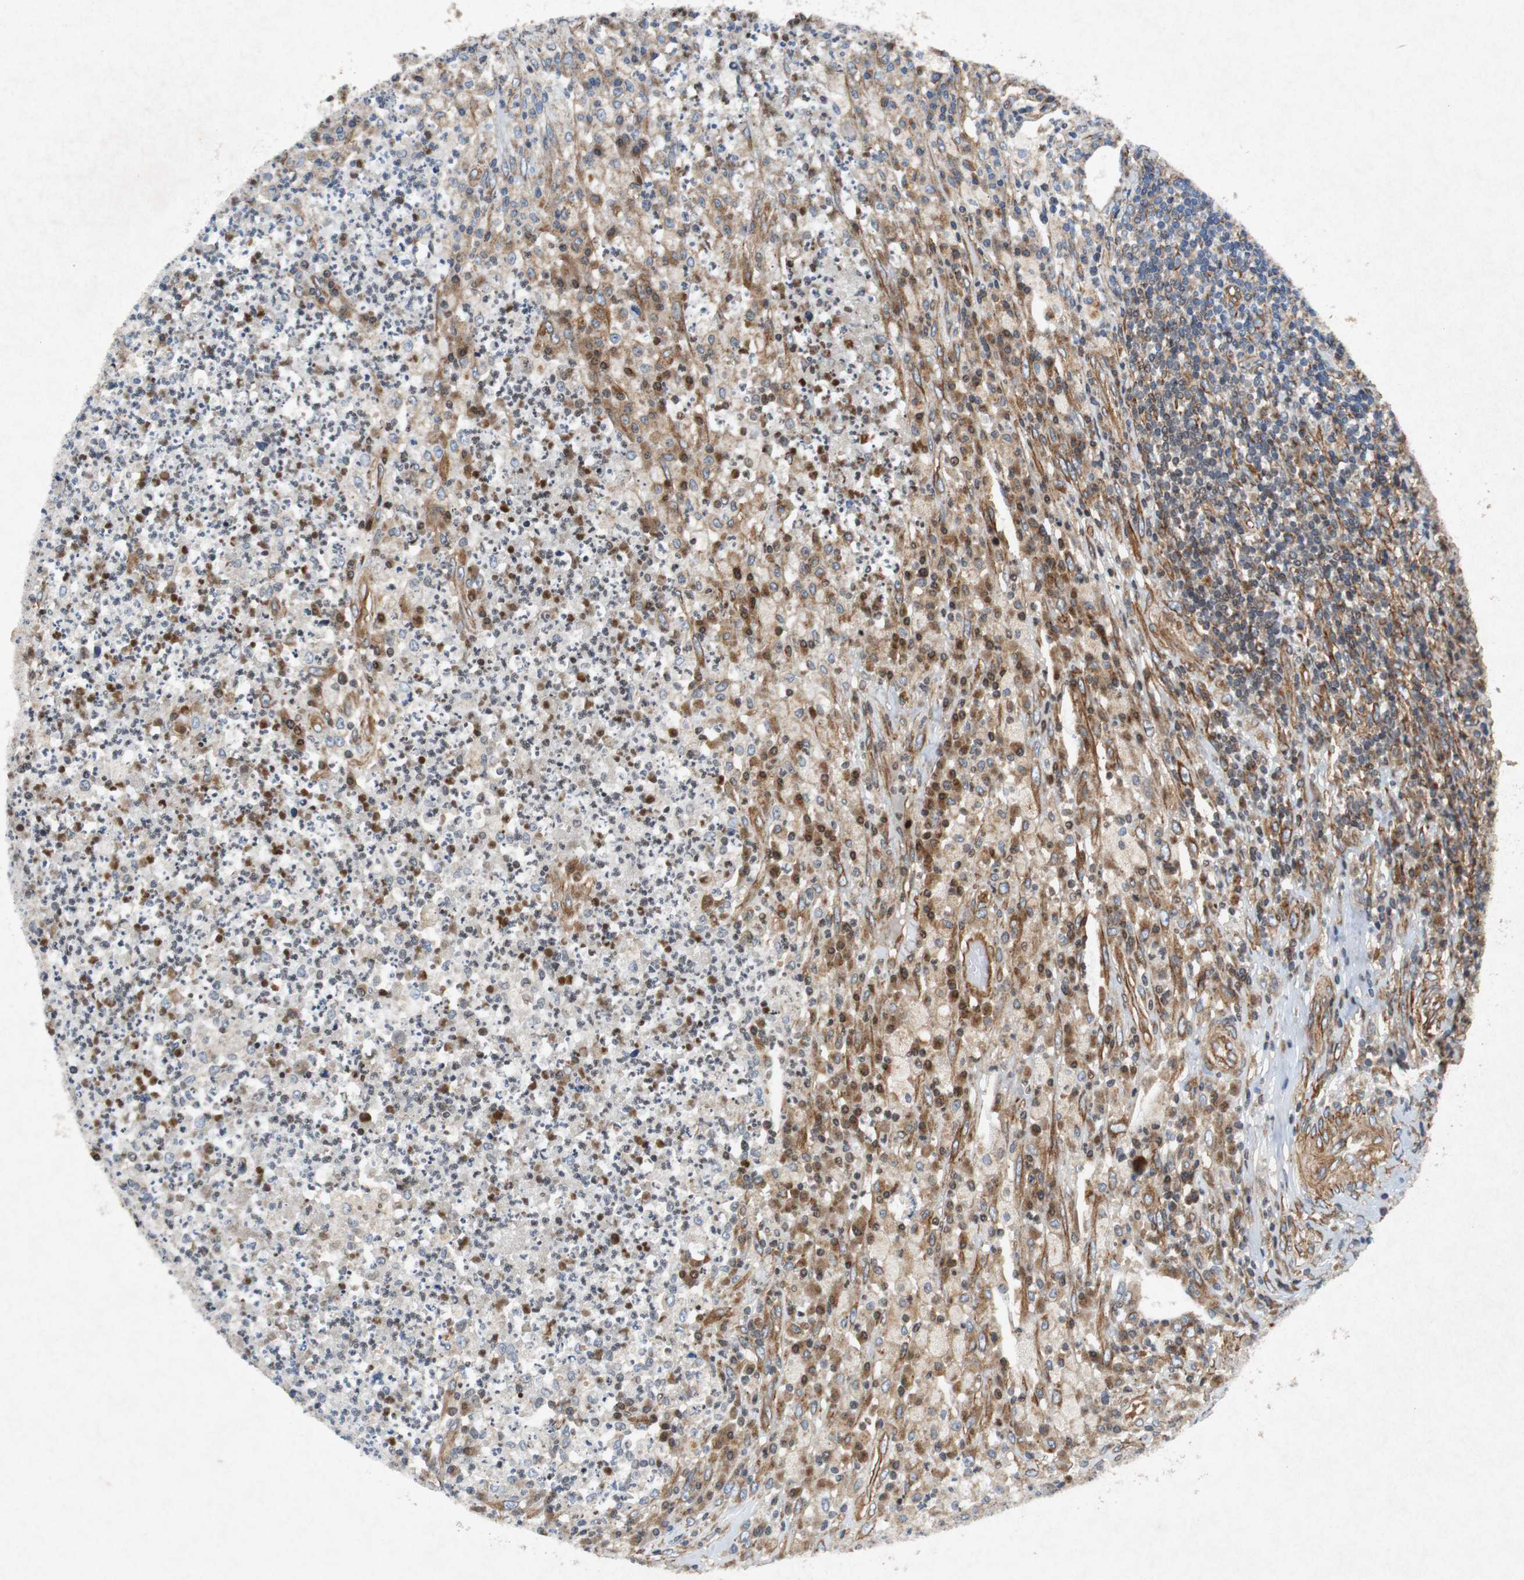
{"staining": {"intensity": "moderate", "quantity": "25%-75%", "location": "cytoplasmic/membranous"}, "tissue": "testis cancer", "cell_type": "Tumor cells", "image_type": "cancer", "snomed": [{"axis": "morphology", "description": "Necrosis, NOS"}, {"axis": "morphology", "description": "Carcinoma, Embryonal, NOS"}, {"axis": "topography", "description": "Testis"}], "caption": "IHC staining of testis cancer, which exhibits medium levels of moderate cytoplasmic/membranous positivity in about 25%-75% of tumor cells indicating moderate cytoplasmic/membranous protein positivity. The staining was performed using DAB (brown) for protein detection and nuclei were counterstained in hematoxylin (blue).", "gene": "TUBA4A", "patient": {"sex": "male", "age": 19}}